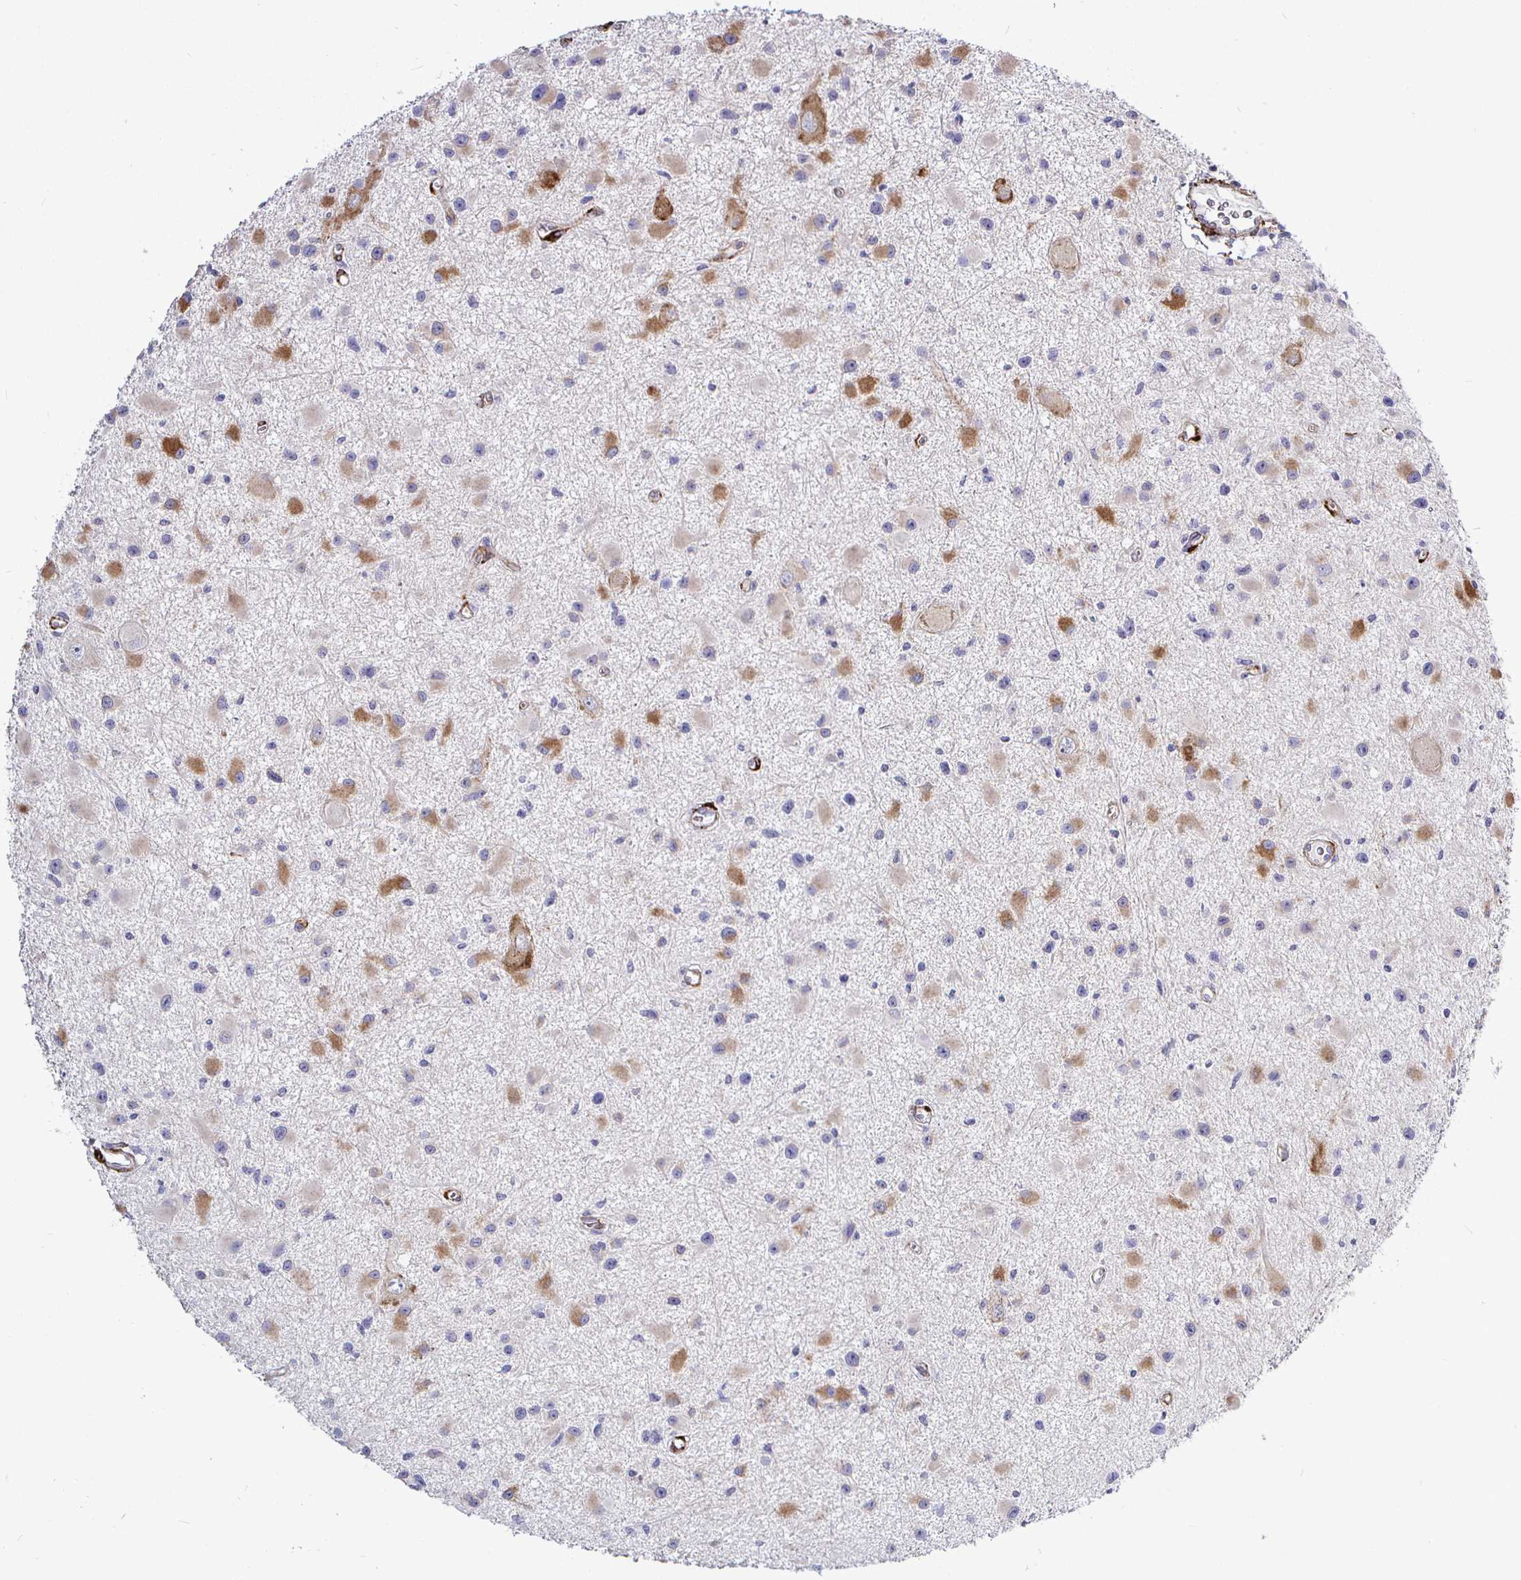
{"staining": {"intensity": "moderate", "quantity": "25%-75%", "location": "cytoplasmic/membranous"}, "tissue": "glioma", "cell_type": "Tumor cells", "image_type": "cancer", "snomed": [{"axis": "morphology", "description": "Glioma, malignant, High grade"}, {"axis": "topography", "description": "Brain"}], "caption": "IHC photomicrograph of human malignant glioma (high-grade) stained for a protein (brown), which displays medium levels of moderate cytoplasmic/membranous staining in approximately 25%-75% of tumor cells.", "gene": "P4HA2", "patient": {"sex": "male", "age": 54}}